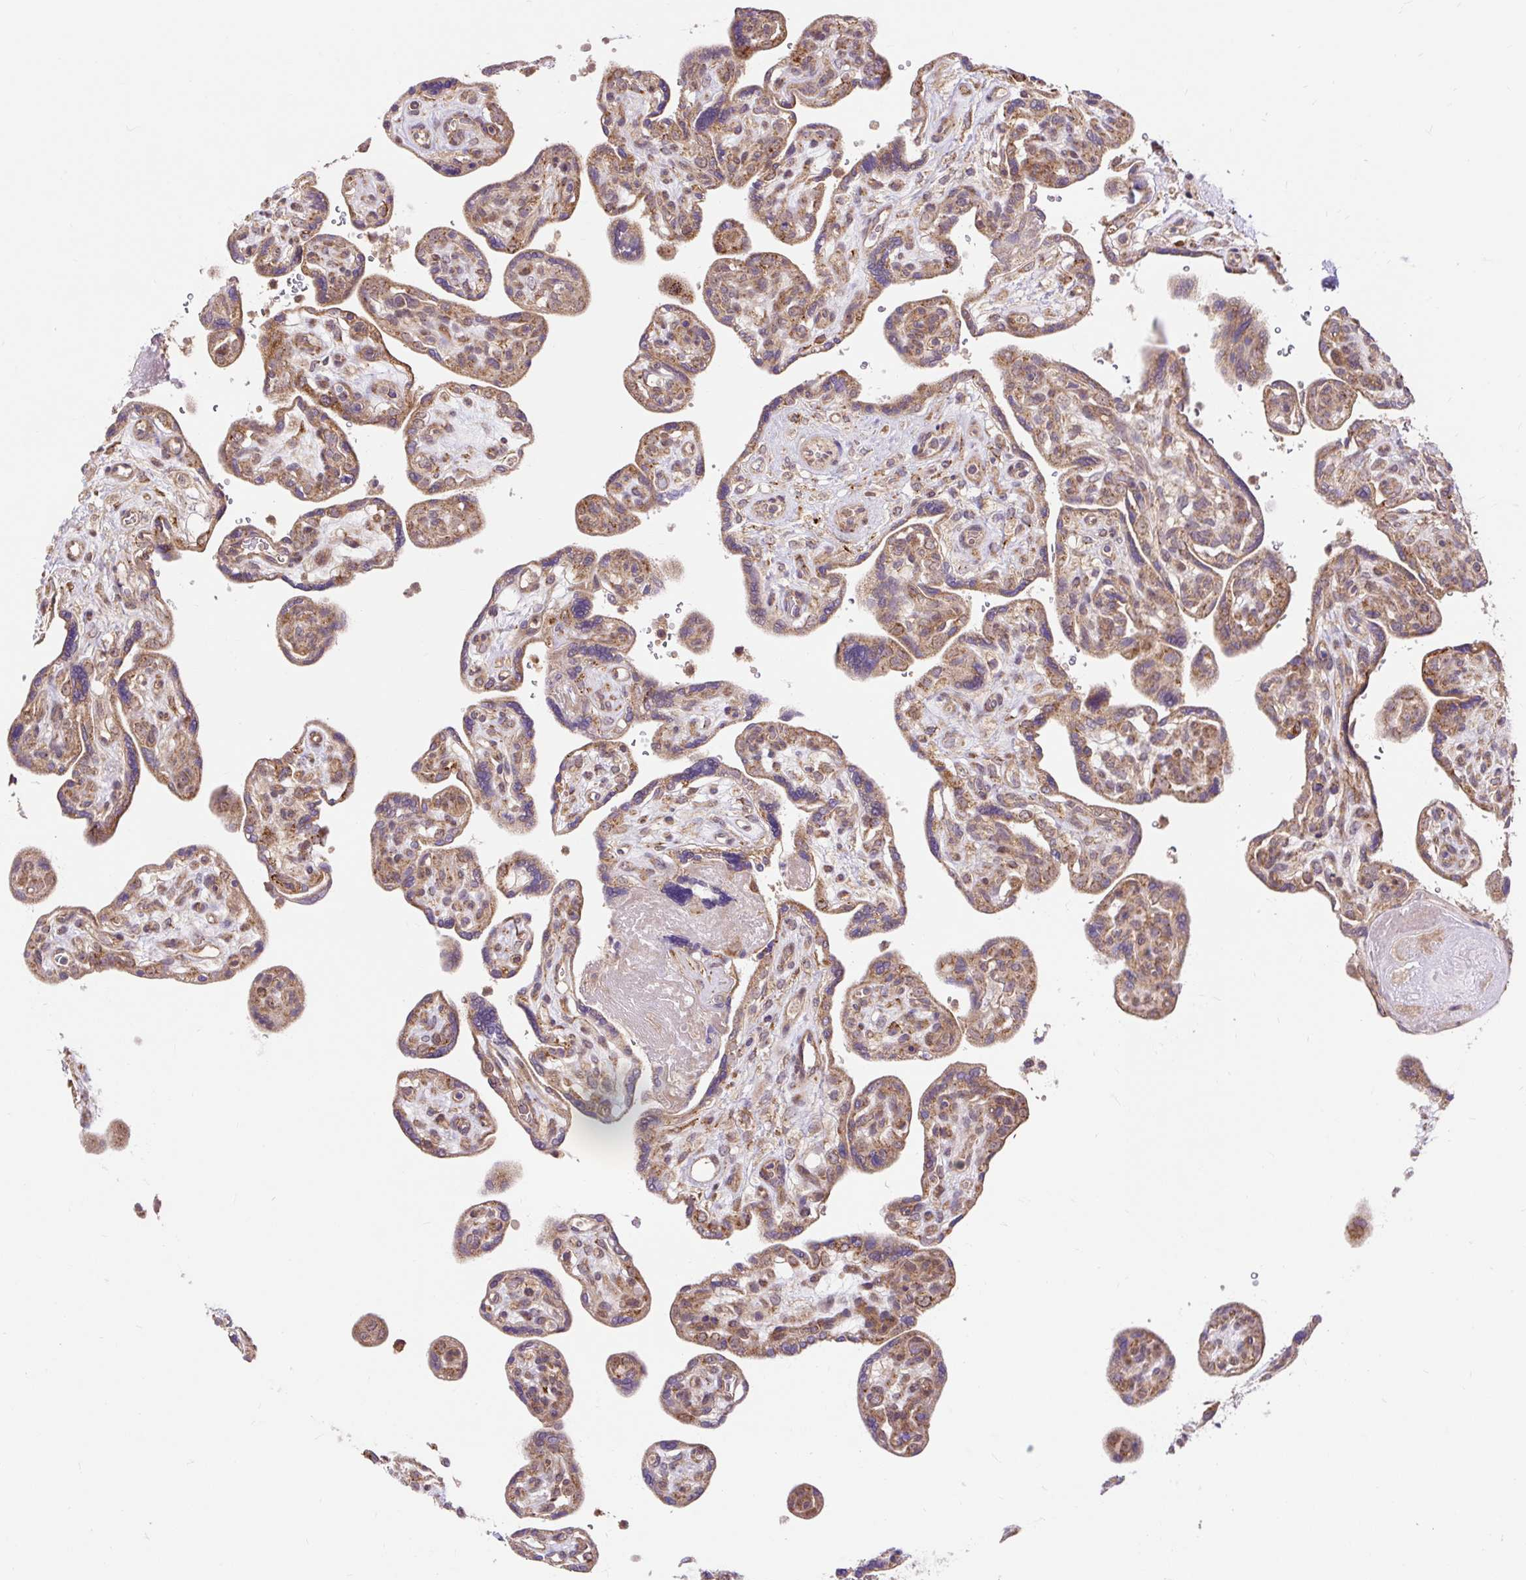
{"staining": {"intensity": "moderate", "quantity": "25%-75%", "location": "cytoplasmic/membranous"}, "tissue": "placenta", "cell_type": "Trophoblastic cells", "image_type": "normal", "snomed": [{"axis": "morphology", "description": "Normal tissue, NOS"}, {"axis": "topography", "description": "Placenta"}], "caption": "Immunohistochemistry staining of unremarkable placenta, which displays medium levels of moderate cytoplasmic/membranous expression in about 25%-75% of trophoblastic cells indicating moderate cytoplasmic/membranous protein expression. The staining was performed using DAB (brown) for protein detection and nuclei were counterstained in hematoxylin (blue).", "gene": "TRIAP1", "patient": {"sex": "female", "age": 39}}